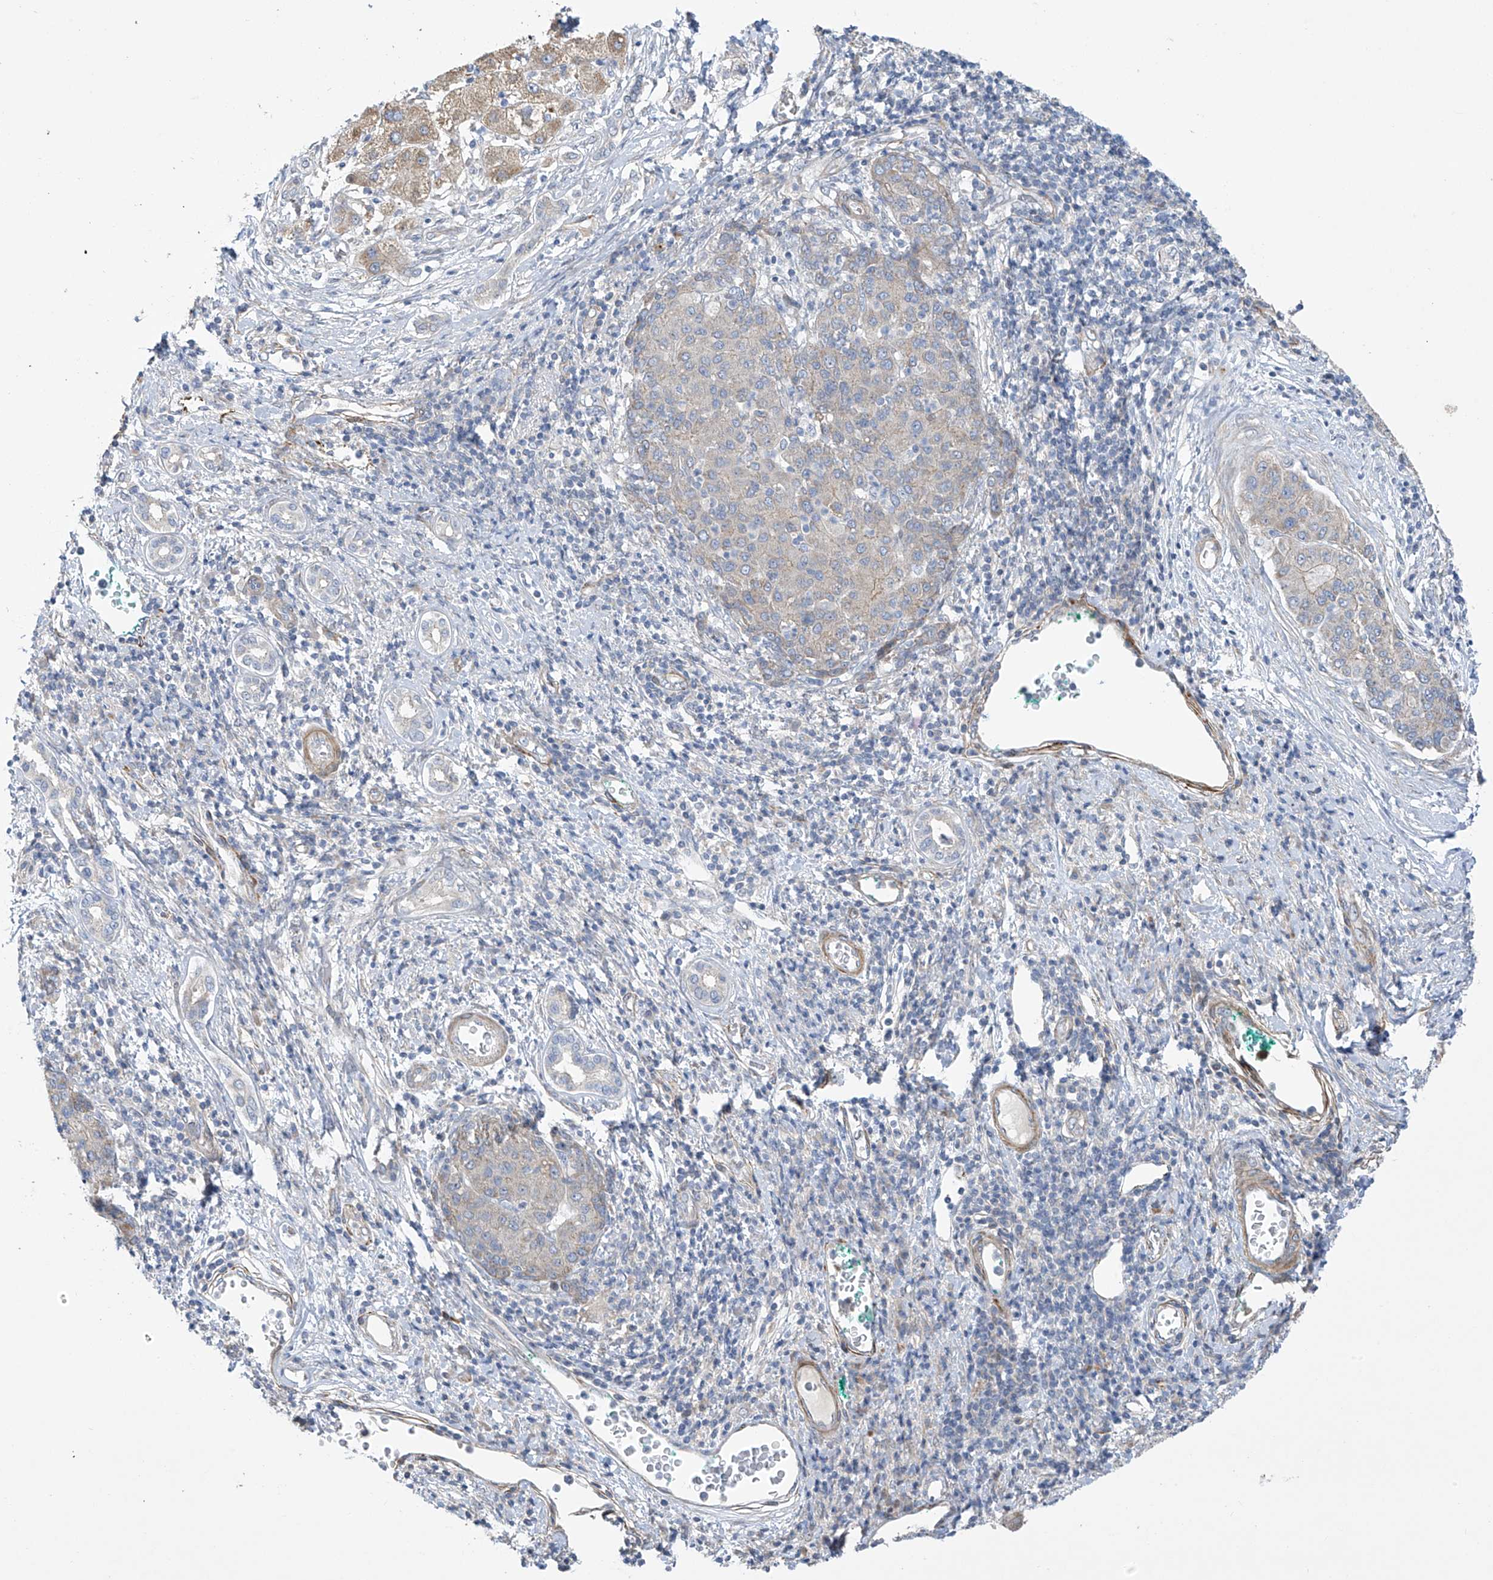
{"staining": {"intensity": "negative", "quantity": "none", "location": "none"}, "tissue": "liver cancer", "cell_type": "Tumor cells", "image_type": "cancer", "snomed": [{"axis": "morphology", "description": "Carcinoma, Hepatocellular, NOS"}, {"axis": "topography", "description": "Liver"}], "caption": "DAB (3,3'-diaminobenzidine) immunohistochemical staining of liver hepatocellular carcinoma demonstrates no significant expression in tumor cells.", "gene": "ZNF641", "patient": {"sex": "male", "age": 65}}